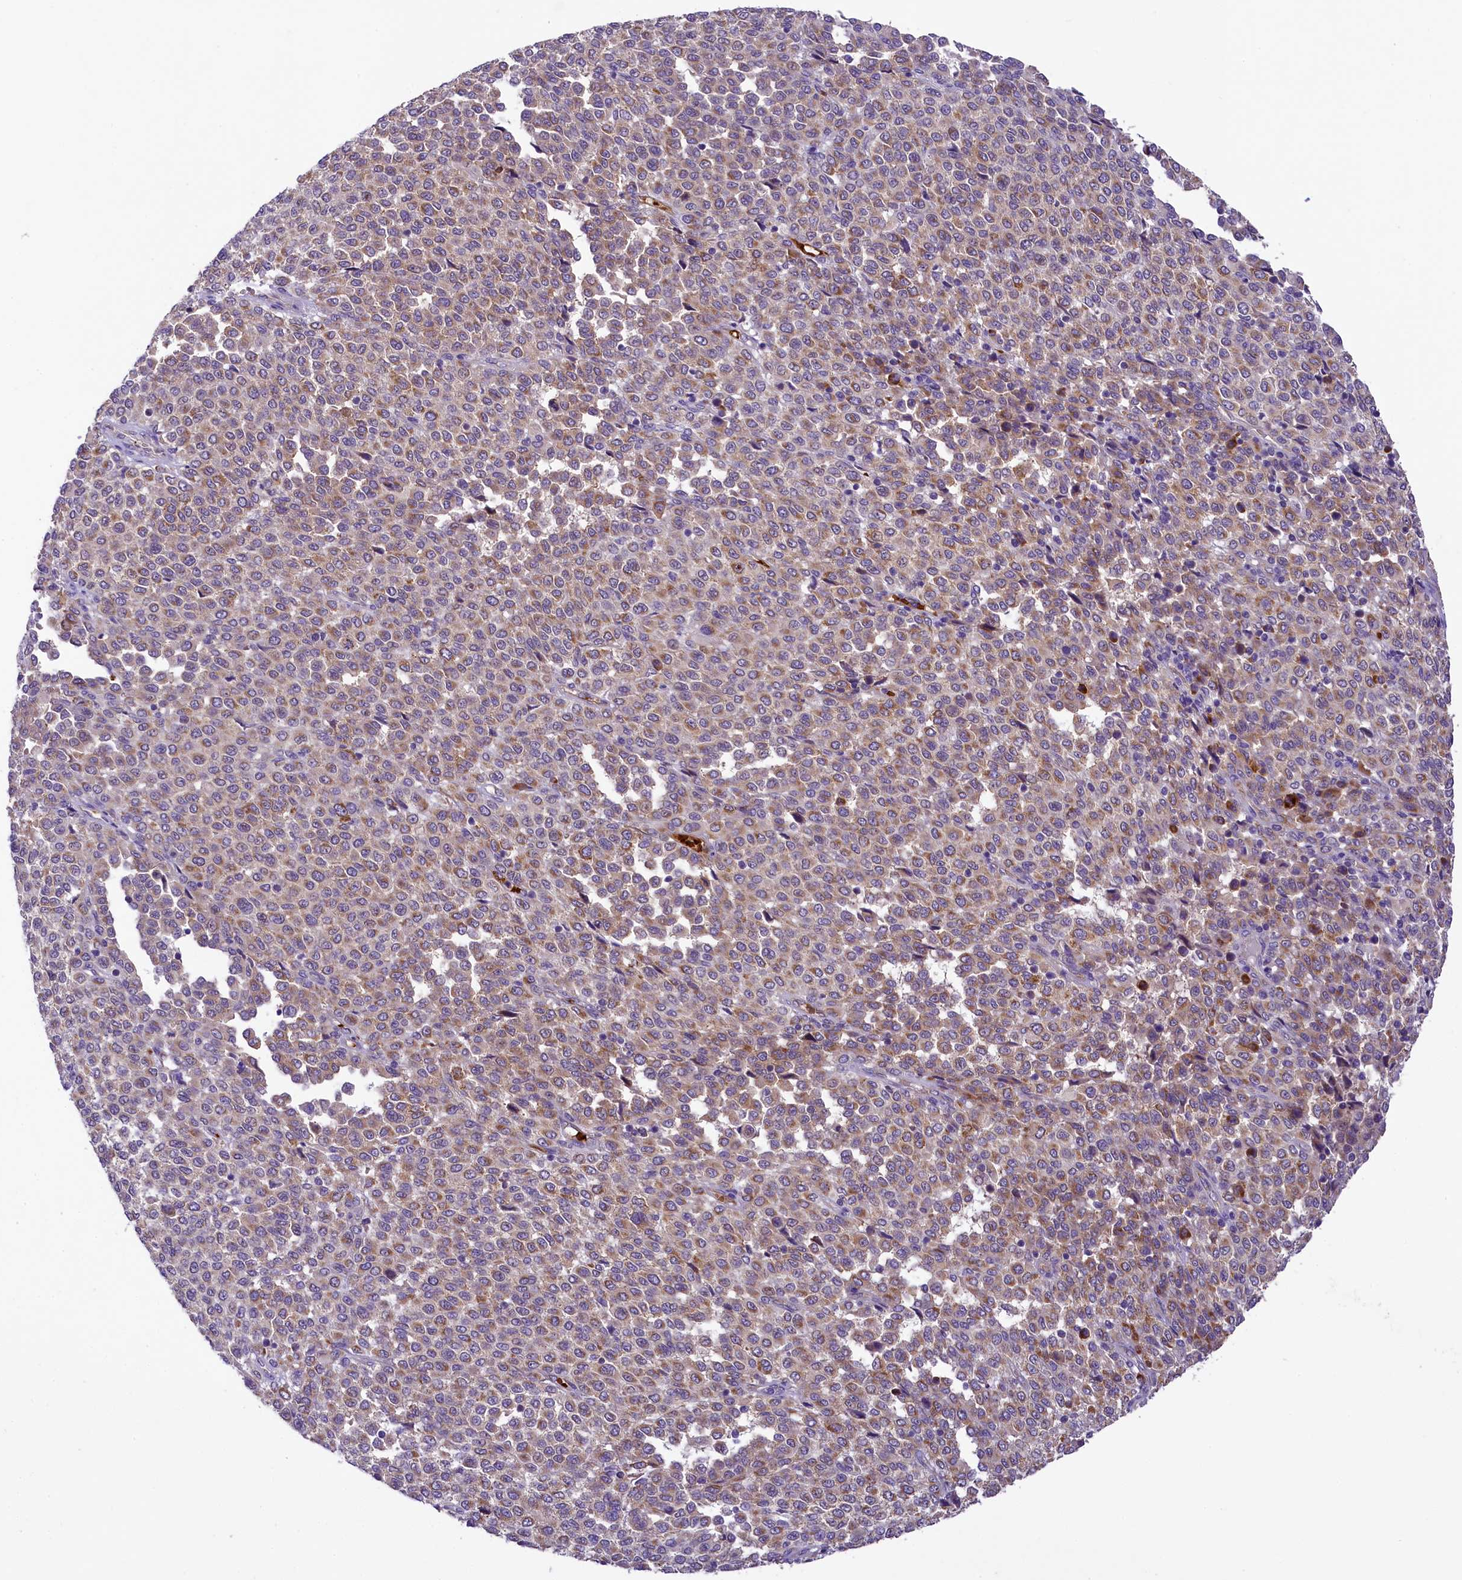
{"staining": {"intensity": "weak", "quantity": "25%-75%", "location": "cytoplasmic/membranous"}, "tissue": "melanoma", "cell_type": "Tumor cells", "image_type": "cancer", "snomed": [{"axis": "morphology", "description": "Malignant melanoma, Metastatic site"}, {"axis": "topography", "description": "Pancreas"}], "caption": "DAB (3,3'-diaminobenzidine) immunohistochemical staining of human melanoma demonstrates weak cytoplasmic/membranous protein staining in about 25%-75% of tumor cells.", "gene": "LARP4", "patient": {"sex": "female", "age": 30}}